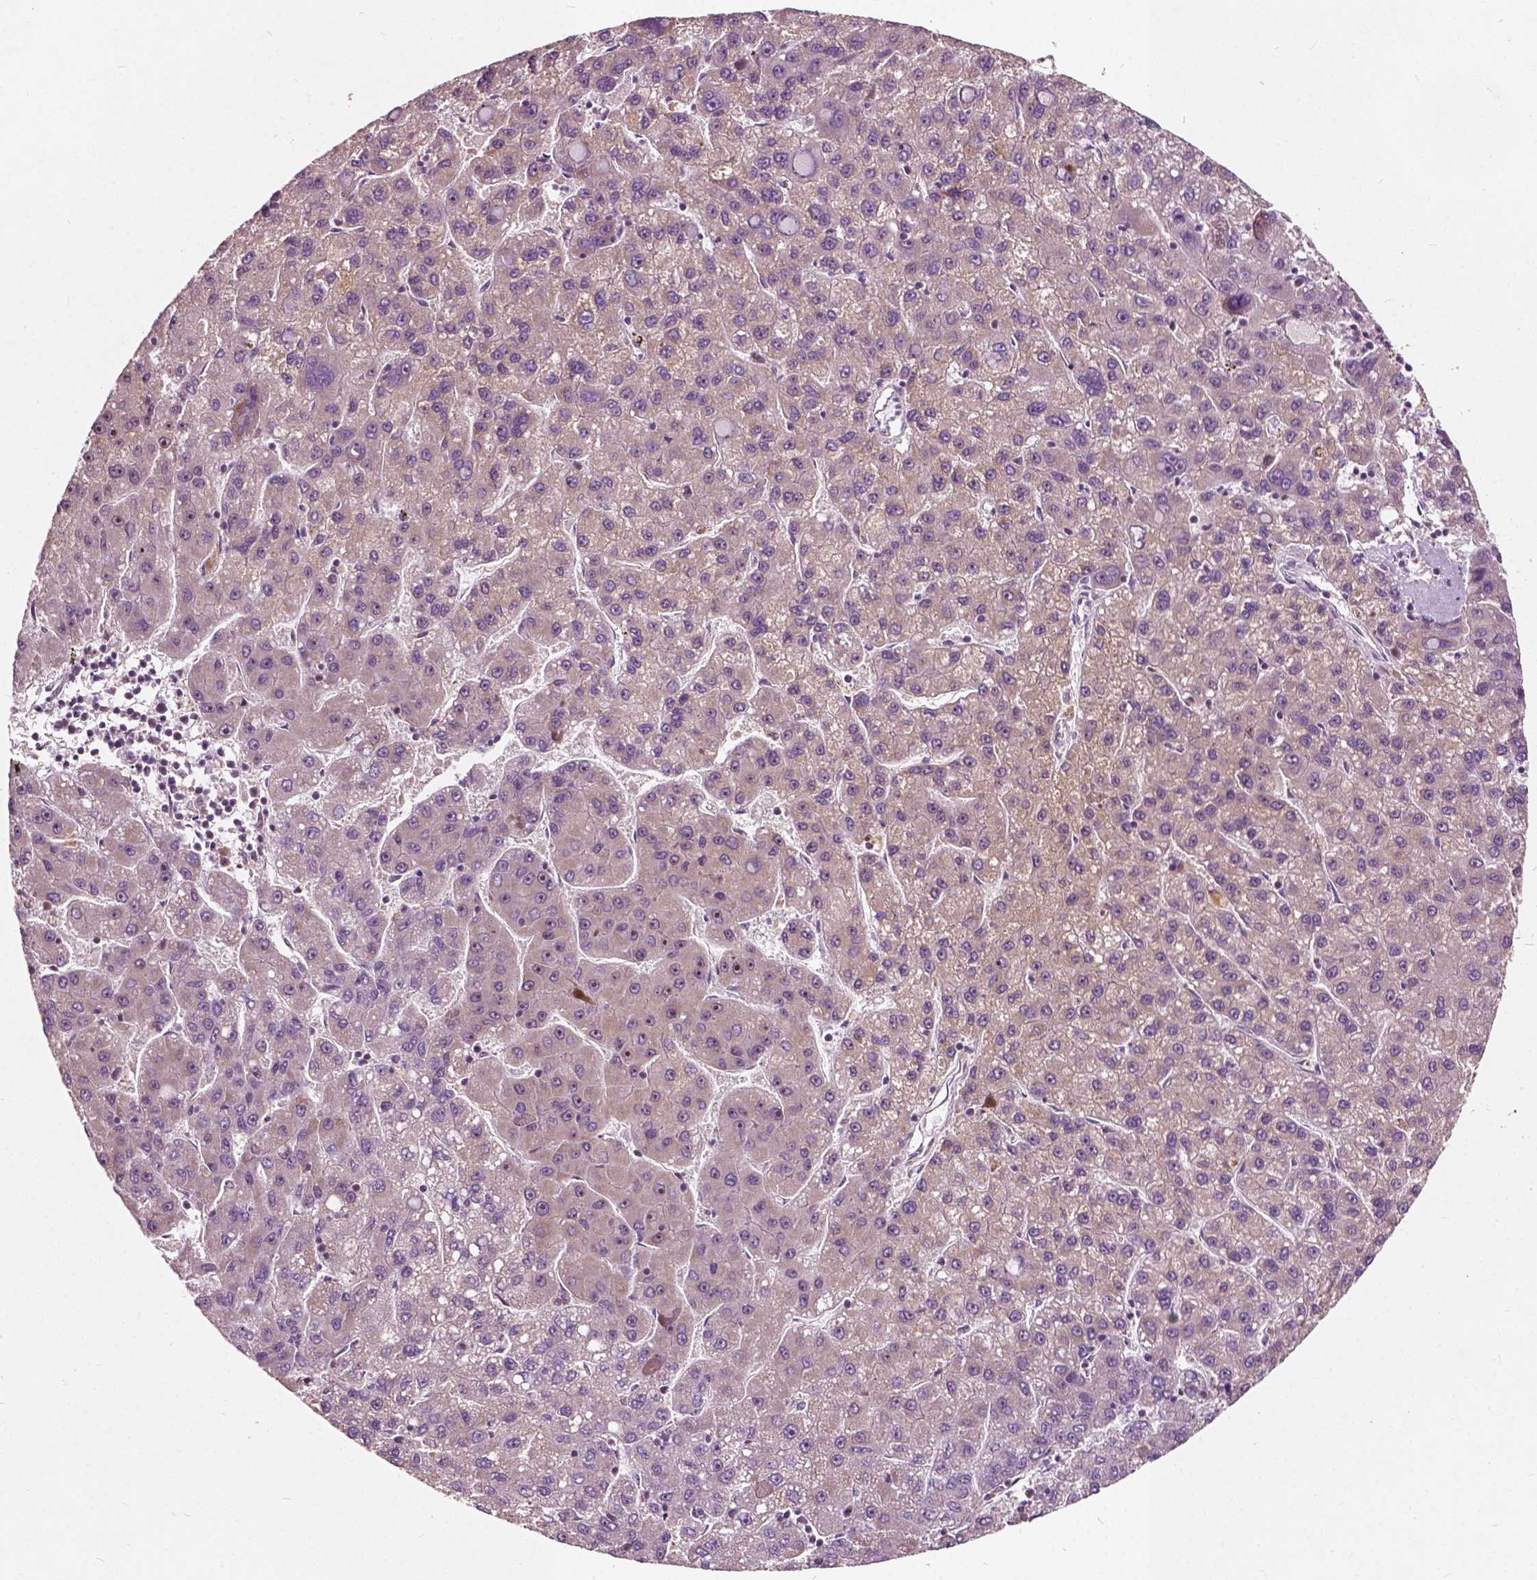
{"staining": {"intensity": "weak", "quantity": "<25%", "location": "cytoplasmic/membranous,nuclear"}, "tissue": "liver cancer", "cell_type": "Tumor cells", "image_type": "cancer", "snomed": [{"axis": "morphology", "description": "Carcinoma, Hepatocellular, NOS"}, {"axis": "topography", "description": "Liver"}], "caption": "Tumor cells show no significant staining in hepatocellular carcinoma (liver). (Stains: DAB immunohistochemistry with hematoxylin counter stain, Microscopy: brightfield microscopy at high magnification).", "gene": "ODF3L2", "patient": {"sex": "female", "age": 82}}